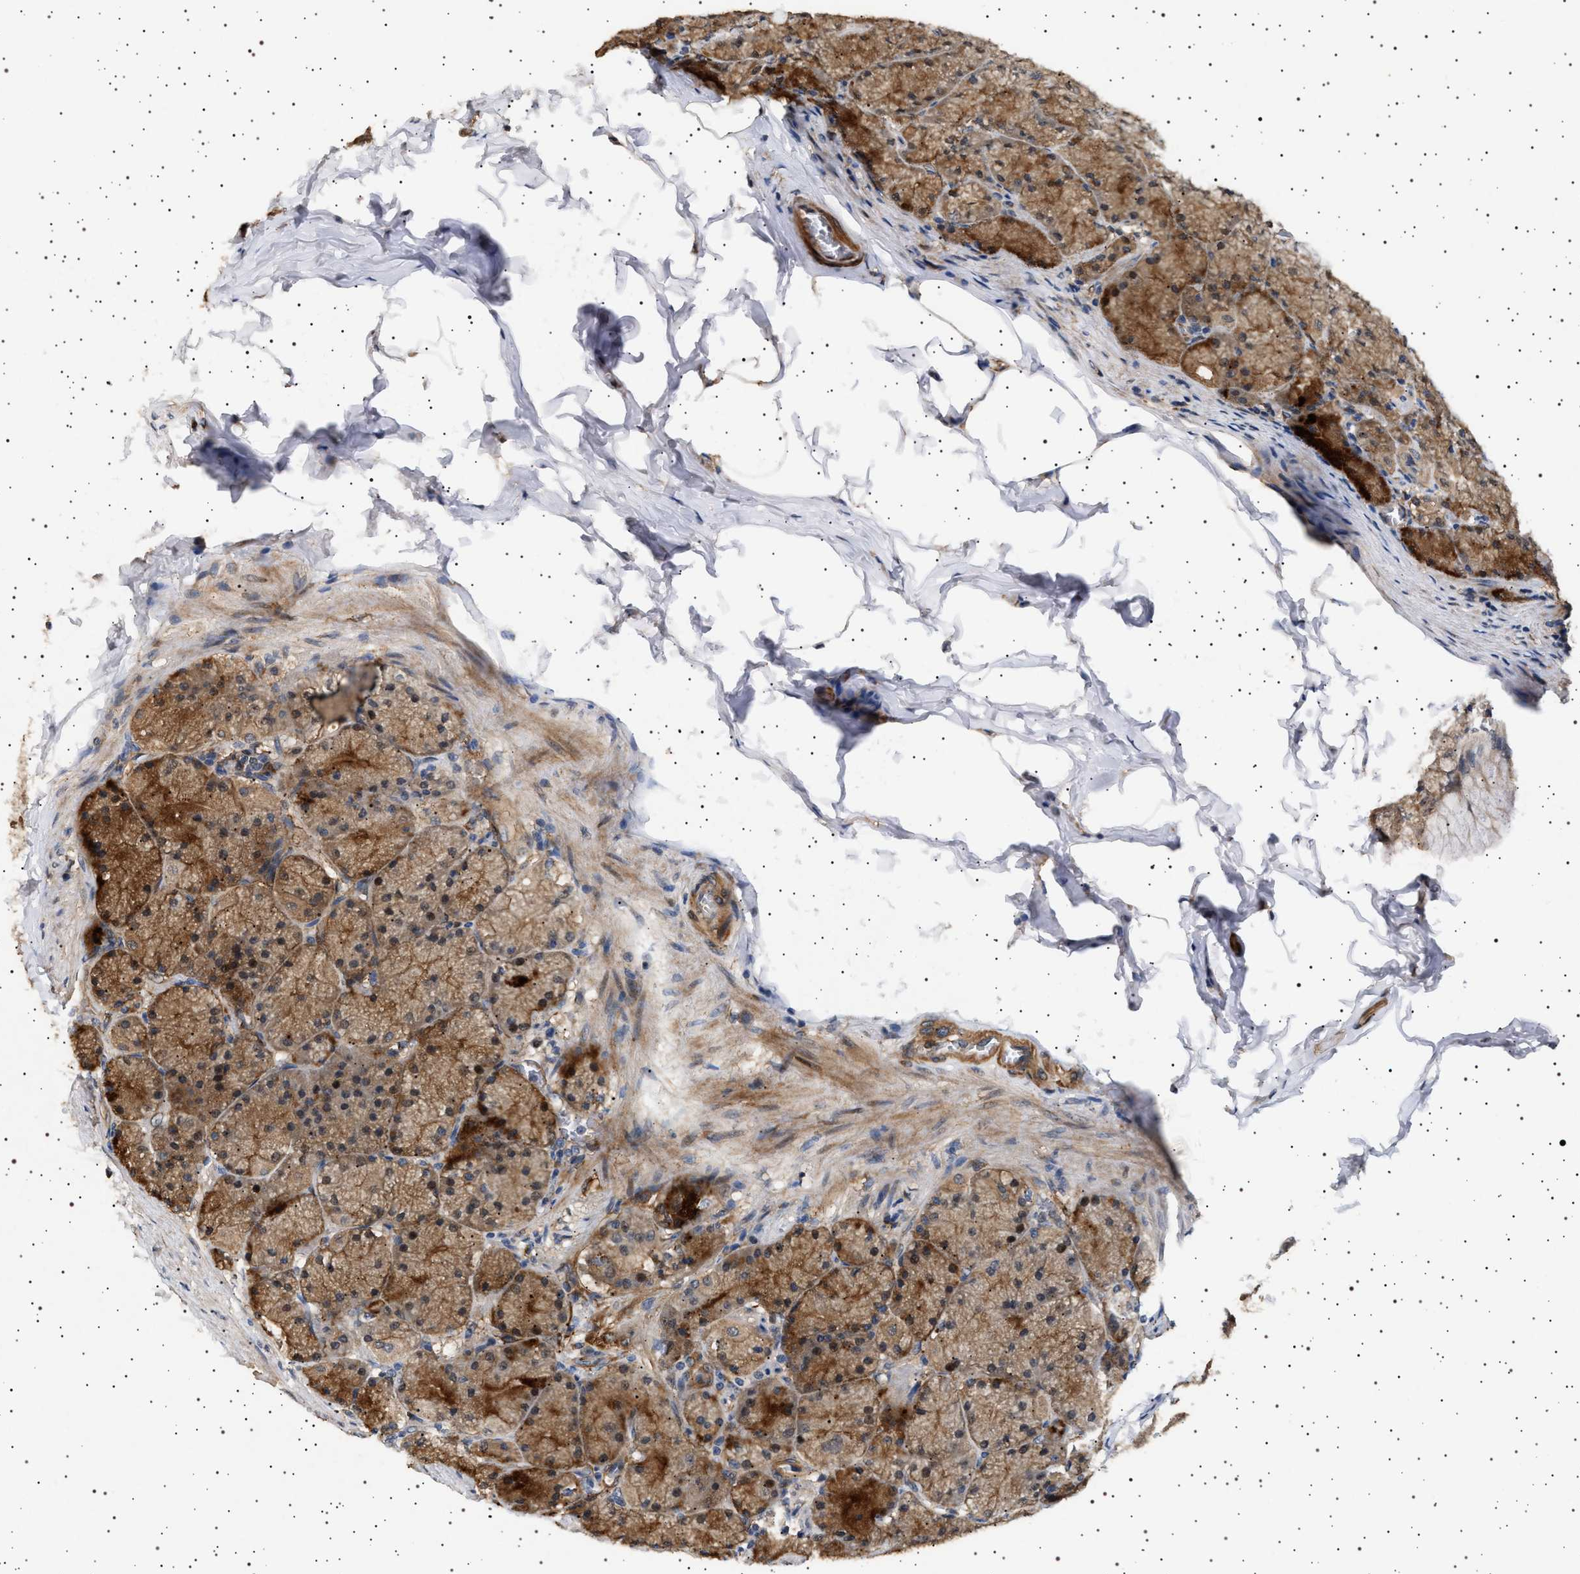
{"staining": {"intensity": "moderate", "quantity": ">75%", "location": "cytoplasmic/membranous"}, "tissue": "stomach", "cell_type": "Glandular cells", "image_type": "normal", "snomed": [{"axis": "morphology", "description": "Normal tissue, NOS"}, {"axis": "topography", "description": "Stomach, upper"}], "caption": "Glandular cells reveal moderate cytoplasmic/membranous positivity in about >75% of cells in benign stomach. Immunohistochemistry stains the protein of interest in brown and the nuclei are stained blue.", "gene": "GUCY1B1", "patient": {"sex": "female", "age": 56}}